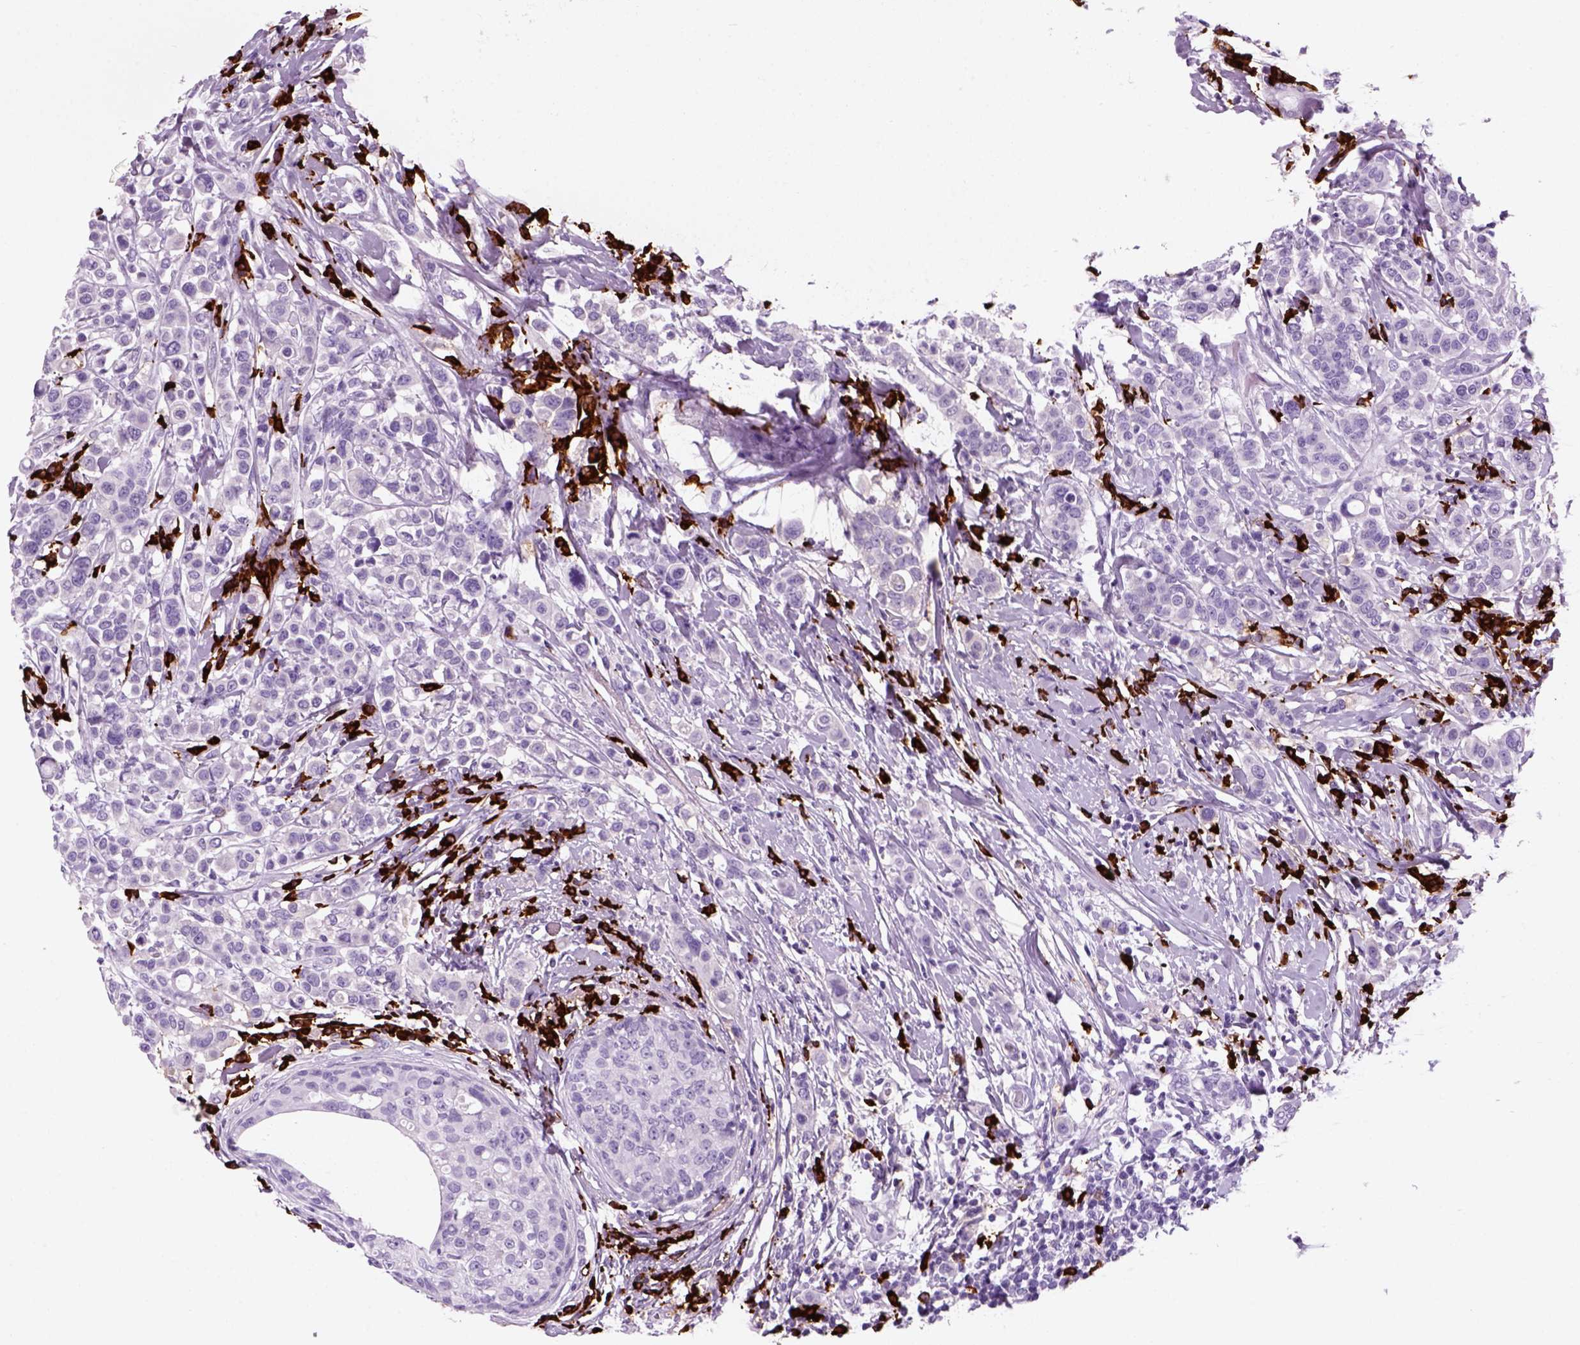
{"staining": {"intensity": "negative", "quantity": "none", "location": "none"}, "tissue": "breast cancer", "cell_type": "Tumor cells", "image_type": "cancer", "snomed": [{"axis": "morphology", "description": "Duct carcinoma"}, {"axis": "topography", "description": "Breast"}], "caption": "Human invasive ductal carcinoma (breast) stained for a protein using immunohistochemistry demonstrates no expression in tumor cells.", "gene": "MZB1", "patient": {"sex": "female", "age": 27}}